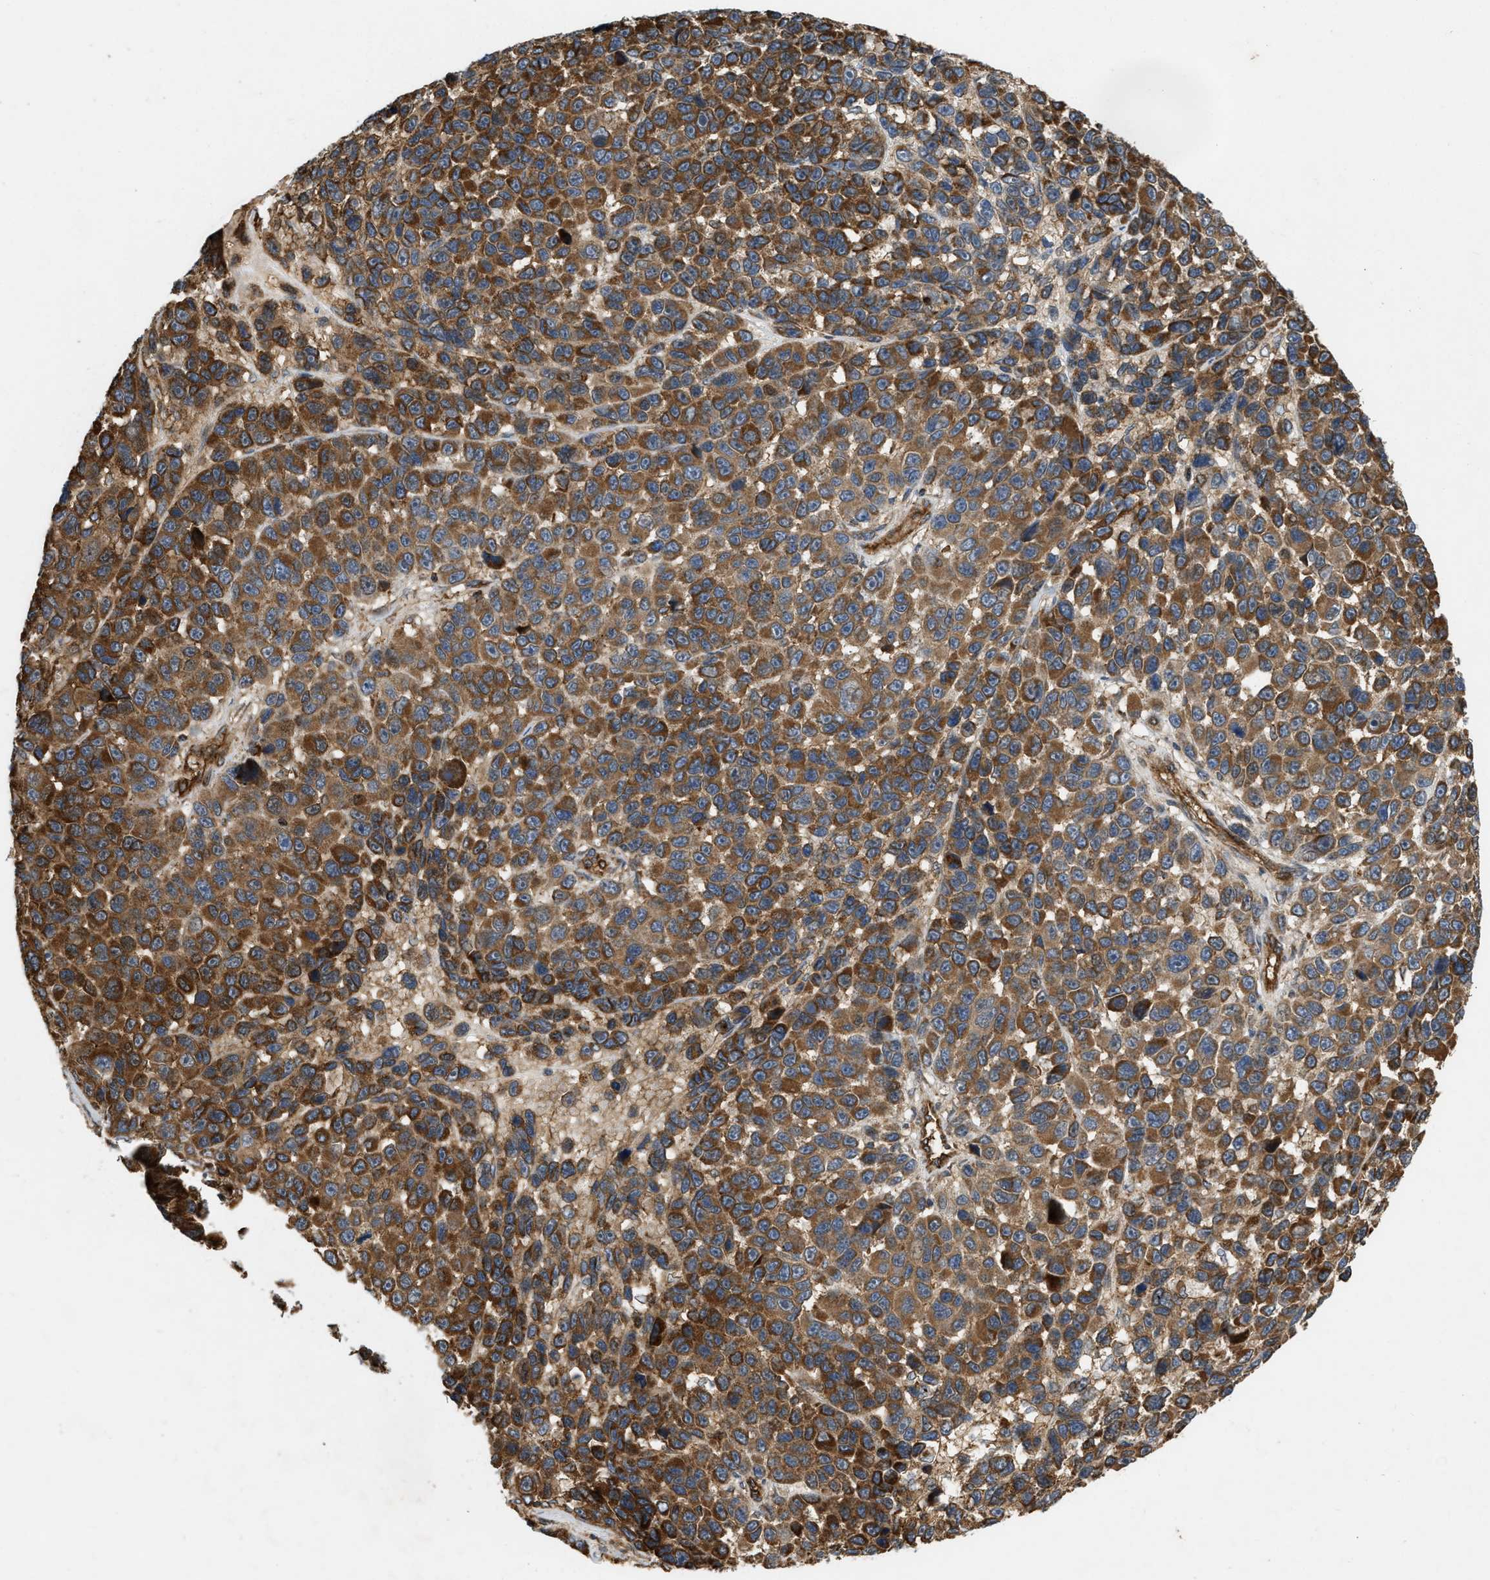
{"staining": {"intensity": "strong", "quantity": ">75%", "location": "cytoplasmic/membranous"}, "tissue": "melanoma", "cell_type": "Tumor cells", "image_type": "cancer", "snomed": [{"axis": "morphology", "description": "Malignant melanoma, NOS"}, {"axis": "topography", "description": "Skin"}], "caption": "Melanoma tissue shows strong cytoplasmic/membranous expression in approximately >75% of tumor cells, visualized by immunohistochemistry.", "gene": "GNB4", "patient": {"sex": "male", "age": 53}}